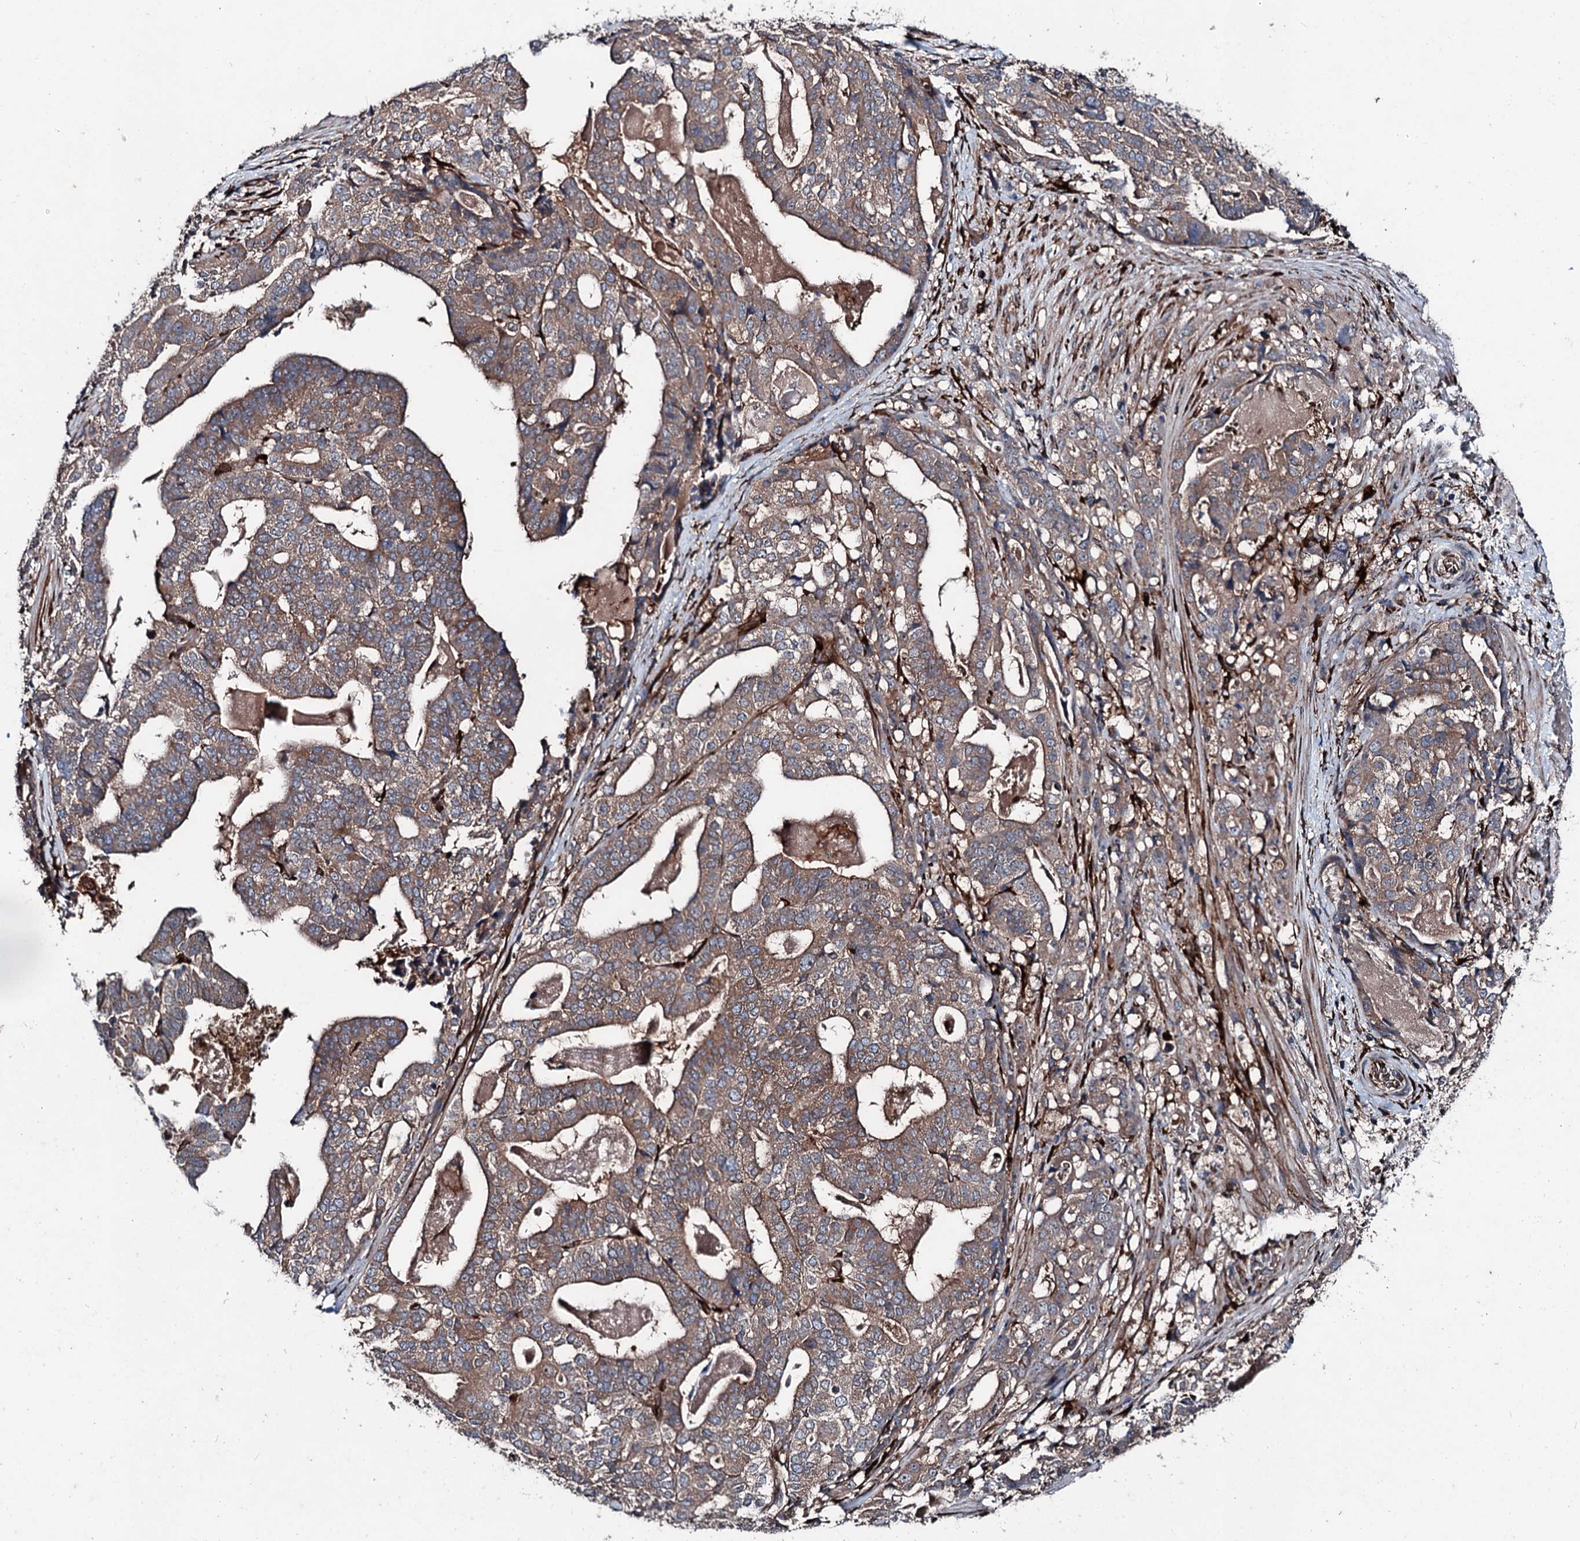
{"staining": {"intensity": "moderate", "quantity": ">75%", "location": "cytoplasmic/membranous"}, "tissue": "stomach cancer", "cell_type": "Tumor cells", "image_type": "cancer", "snomed": [{"axis": "morphology", "description": "Adenocarcinoma, NOS"}, {"axis": "topography", "description": "Stomach"}], "caption": "Immunohistochemical staining of stomach adenocarcinoma demonstrates moderate cytoplasmic/membranous protein expression in about >75% of tumor cells.", "gene": "DDIAS", "patient": {"sex": "male", "age": 48}}